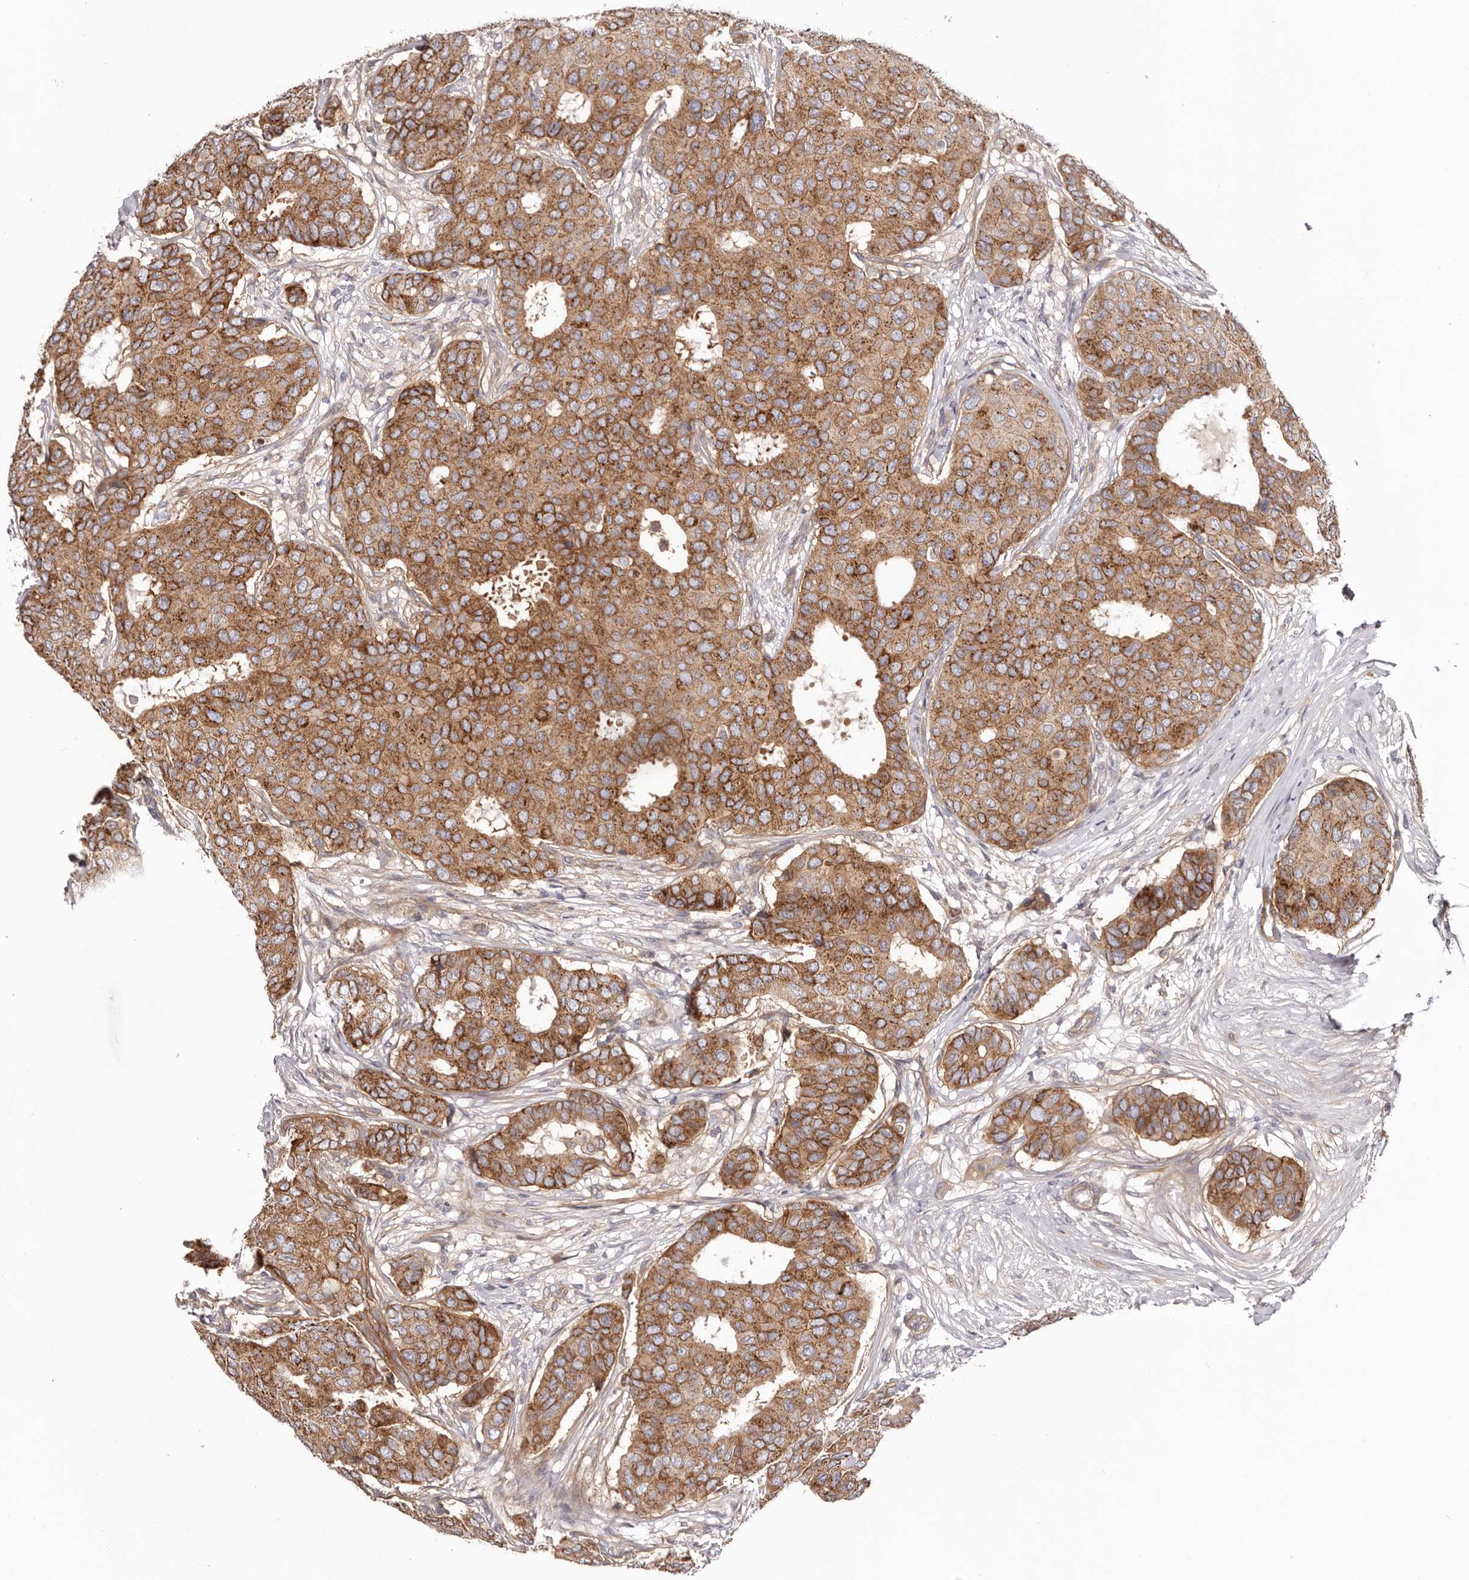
{"staining": {"intensity": "moderate", "quantity": ">75%", "location": "cytoplasmic/membranous"}, "tissue": "breast cancer", "cell_type": "Tumor cells", "image_type": "cancer", "snomed": [{"axis": "morphology", "description": "Duct carcinoma"}, {"axis": "topography", "description": "Breast"}], "caption": "Immunohistochemical staining of breast cancer (infiltrating ductal carcinoma) exhibits moderate cytoplasmic/membranous protein staining in approximately >75% of tumor cells. Using DAB (3,3'-diaminobenzidine) (brown) and hematoxylin (blue) stains, captured at high magnification using brightfield microscopy.", "gene": "DMRT2", "patient": {"sex": "female", "age": 75}}